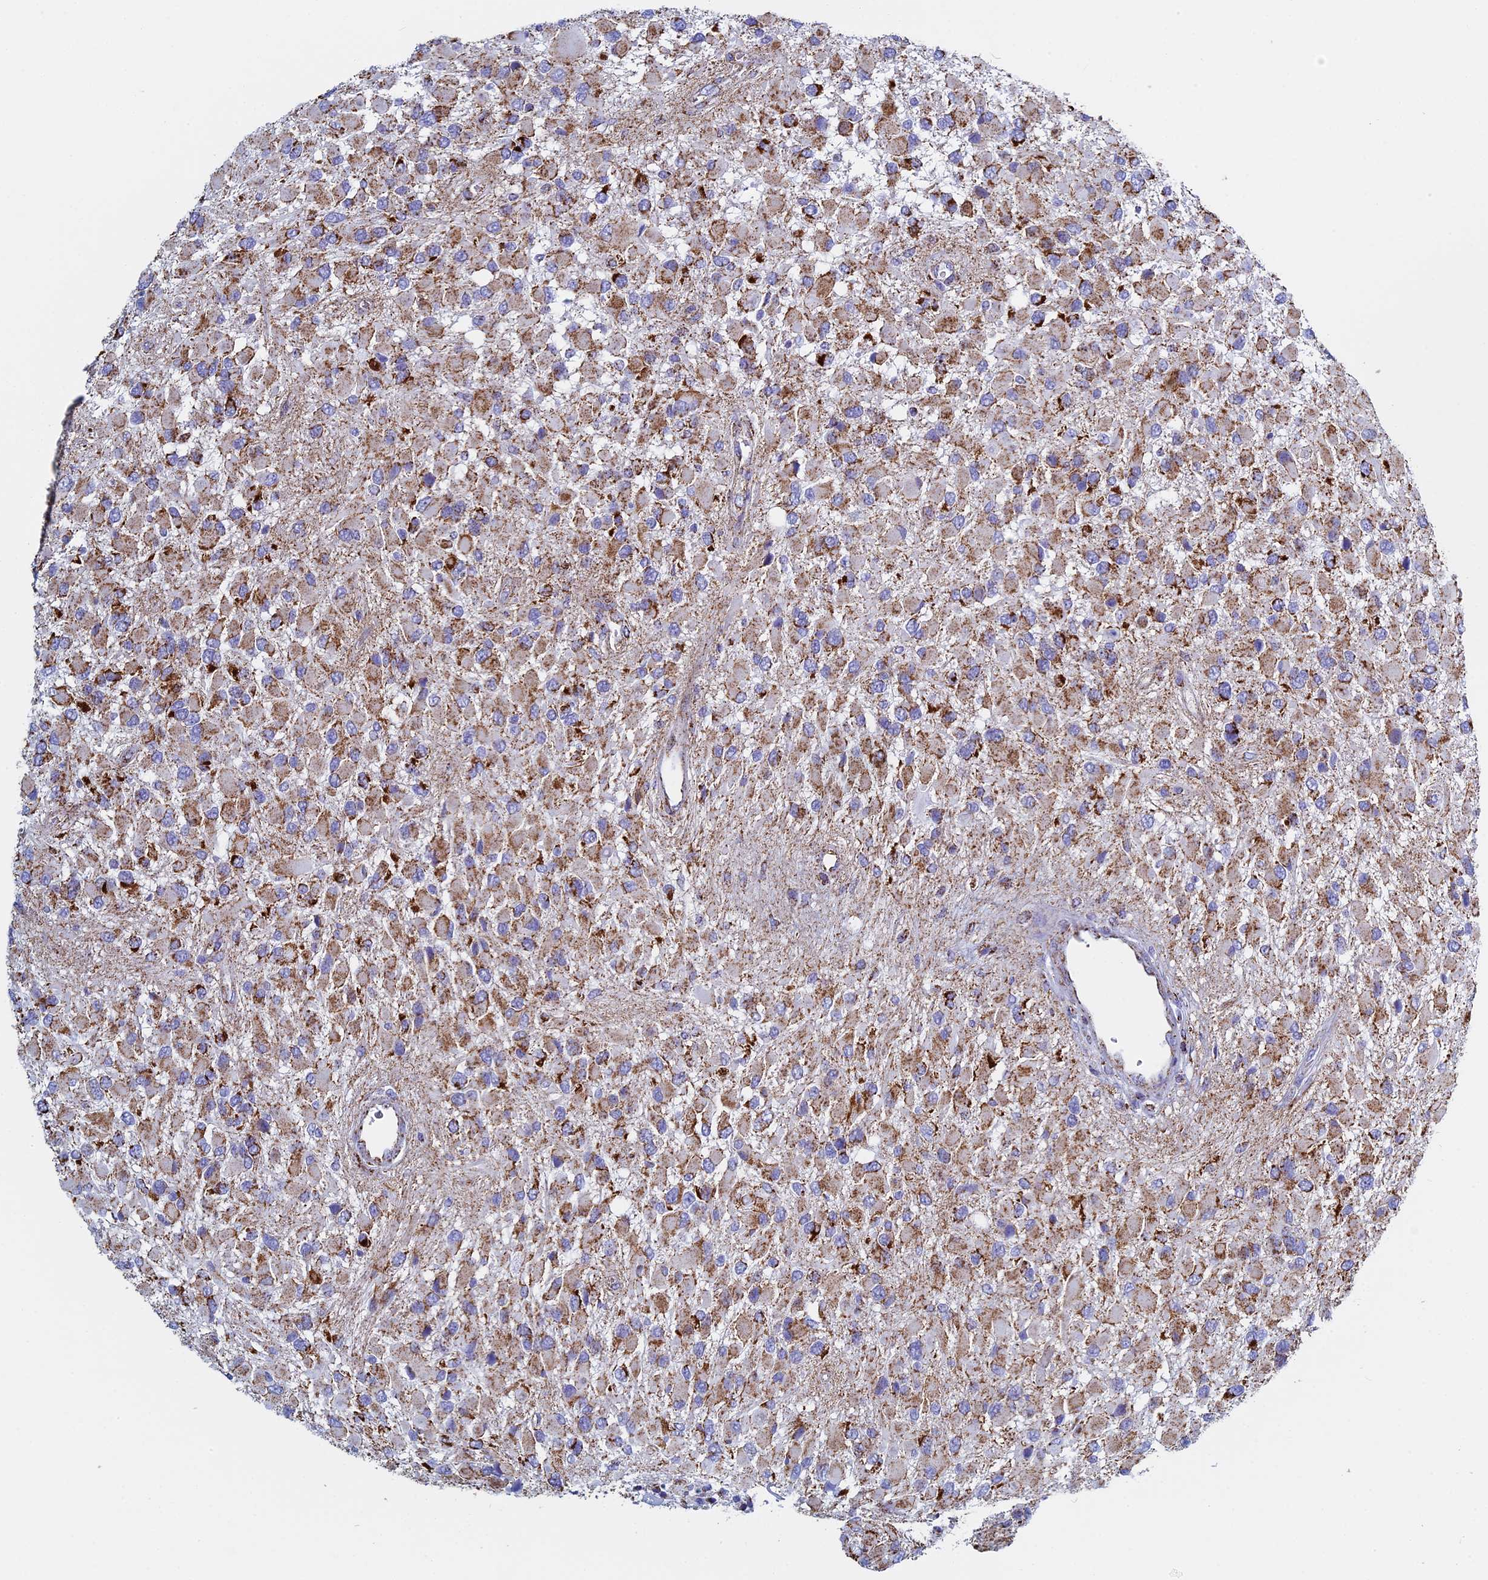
{"staining": {"intensity": "moderate", "quantity": ">75%", "location": "cytoplasmic/membranous"}, "tissue": "glioma", "cell_type": "Tumor cells", "image_type": "cancer", "snomed": [{"axis": "morphology", "description": "Glioma, malignant, High grade"}, {"axis": "topography", "description": "Brain"}], "caption": "There is medium levels of moderate cytoplasmic/membranous staining in tumor cells of glioma, as demonstrated by immunohistochemical staining (brown color).", "gene": "UQCRFS1", "patient": {"sex": "male", "age": 53}}